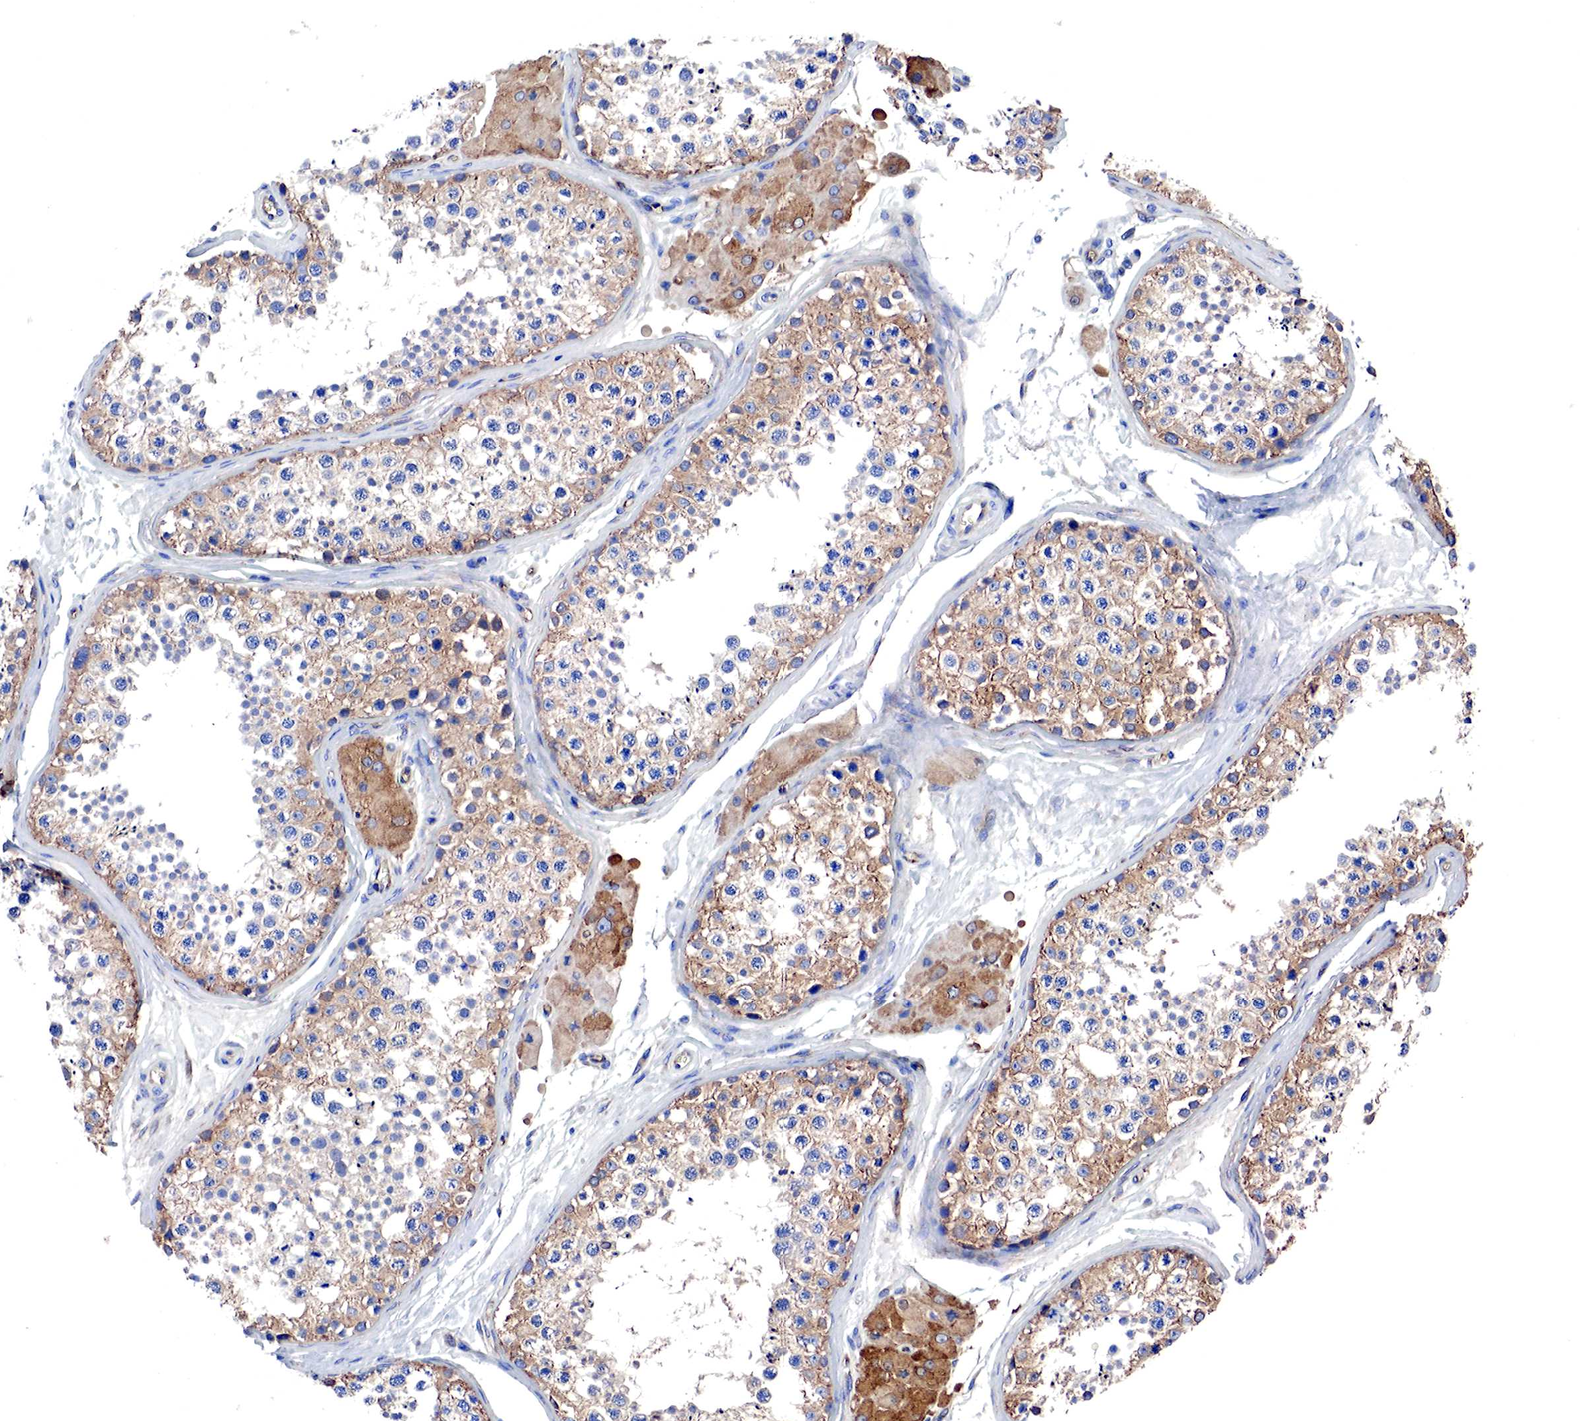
{"staining": {"intensity": "moderate", "quantity": ">75%", "location": "cytoplasmic/membranous"}, "tissue": "testis", "cell_type": "Cells in seminiferous ducts", "image_type": "normal", "snomed": [{"axis": "morphology", "description": "Normal tissue, NOS"}, {"axis": "topography", "description": "Testis"}], "caption": "This photomicrograph exhibits normal testis stained with immunohistochemistry (IHC) to label a protein in brown. The cytoplasmic/membranous of cells in seminiferous ducts show moderate positivity for the protein. Nuclei are counter-stained blue.", "gene": "MSN", "patient": {"sex": "male", "age": 57}}